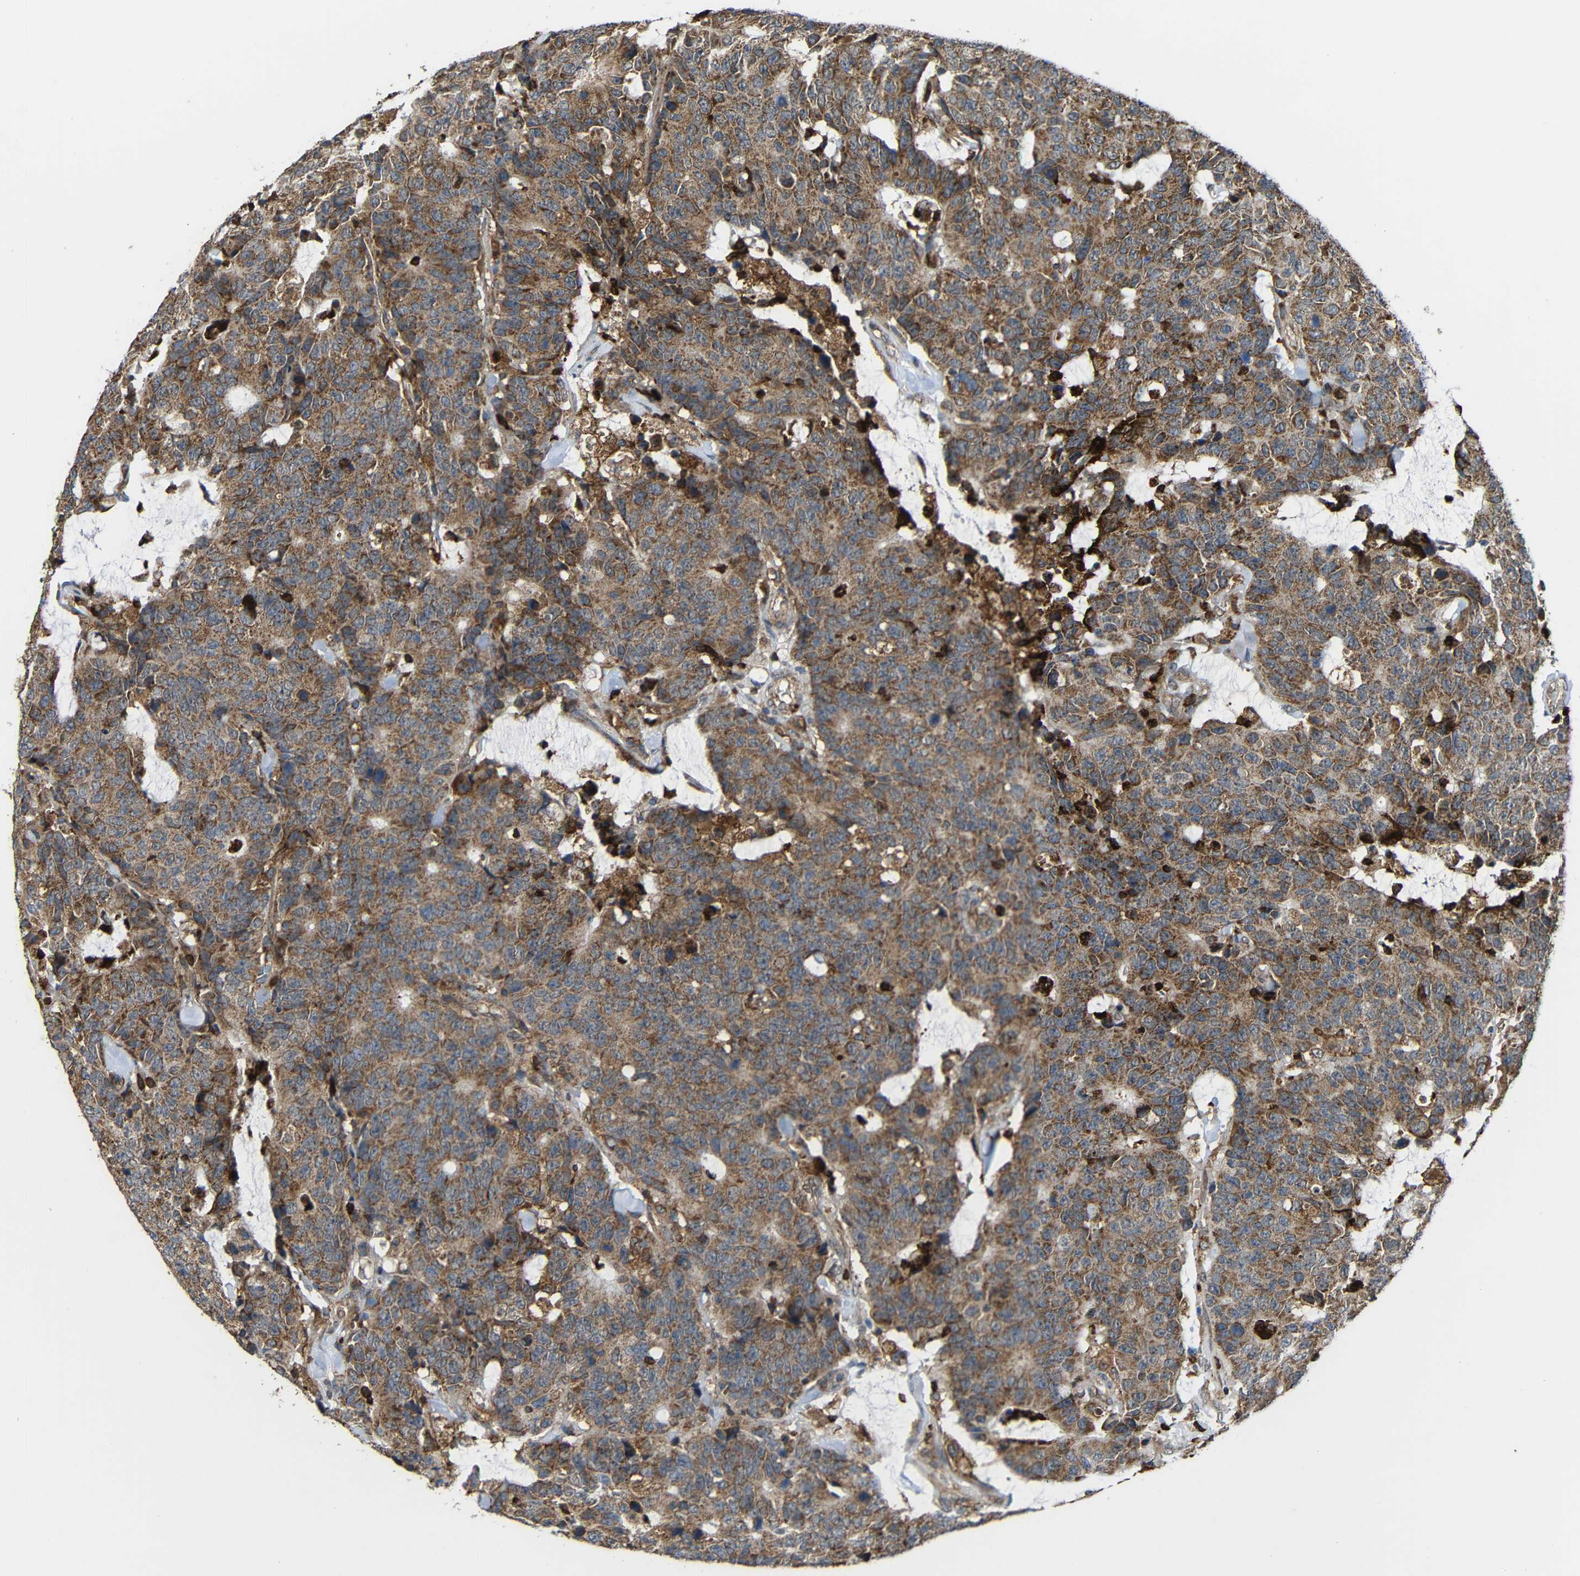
{"staining": {"intensity": "moderate", "quantity": ">75%", "location": "cytoplasmic/membranous"}, "tissue": "colorectal cancer", "cell_type": "Tumor cells", "image_type": "cancer", "snomed": [{"axis": "morphology", "description": "Adenocarcinoma, NOS"}, {"axis": "topography", "description": "Colon"}], "caption": "The micrograph displays staining of colorectal cancer, revealing moderate cytoplasmic/membranous protein expression (brown color) within tumor cells.", "gene": "C1GALT1", "patient": {"sex": "female", "age": 86}}